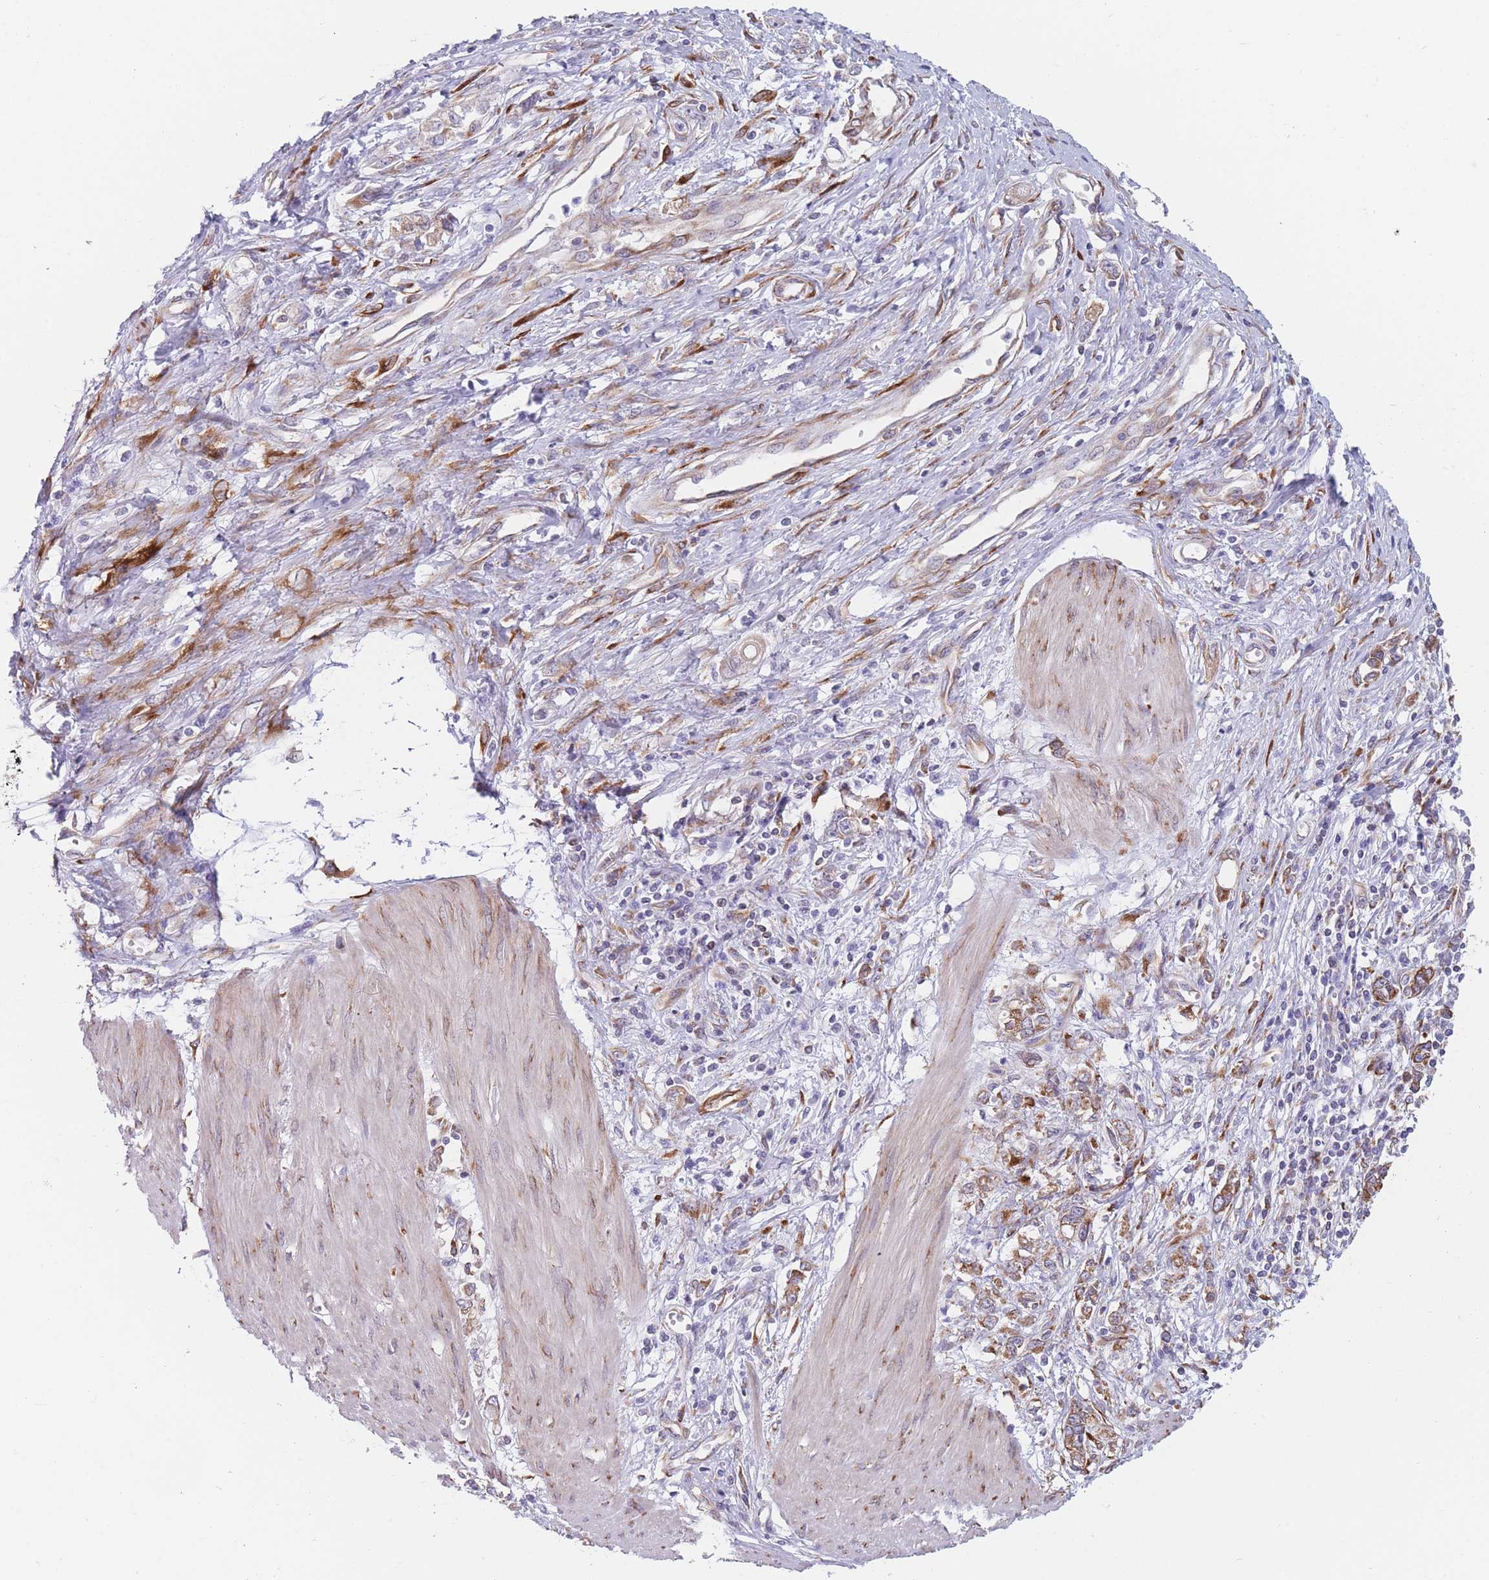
{"staining": {"intensity": "moderate", "quantity": ">75%", "location": "cytoplasmic/membranous"}, "tissue": "stomach cancer", "cell_type": "Tumor cells", "image_type": "cancer", "snomed": [{"axis": "morphology", "description": "Adenocarcinoma, NOS"}, {"axis": "topography", "description": "Stomach"}], "caption": "The image displays staining of stomach adenocarcinoma, revealing moderate cytoplasmic/membranous protein expression (brown color) within tumor cells.", "gene": "AK9", "patient": {"sex": "female", "age": 76}}